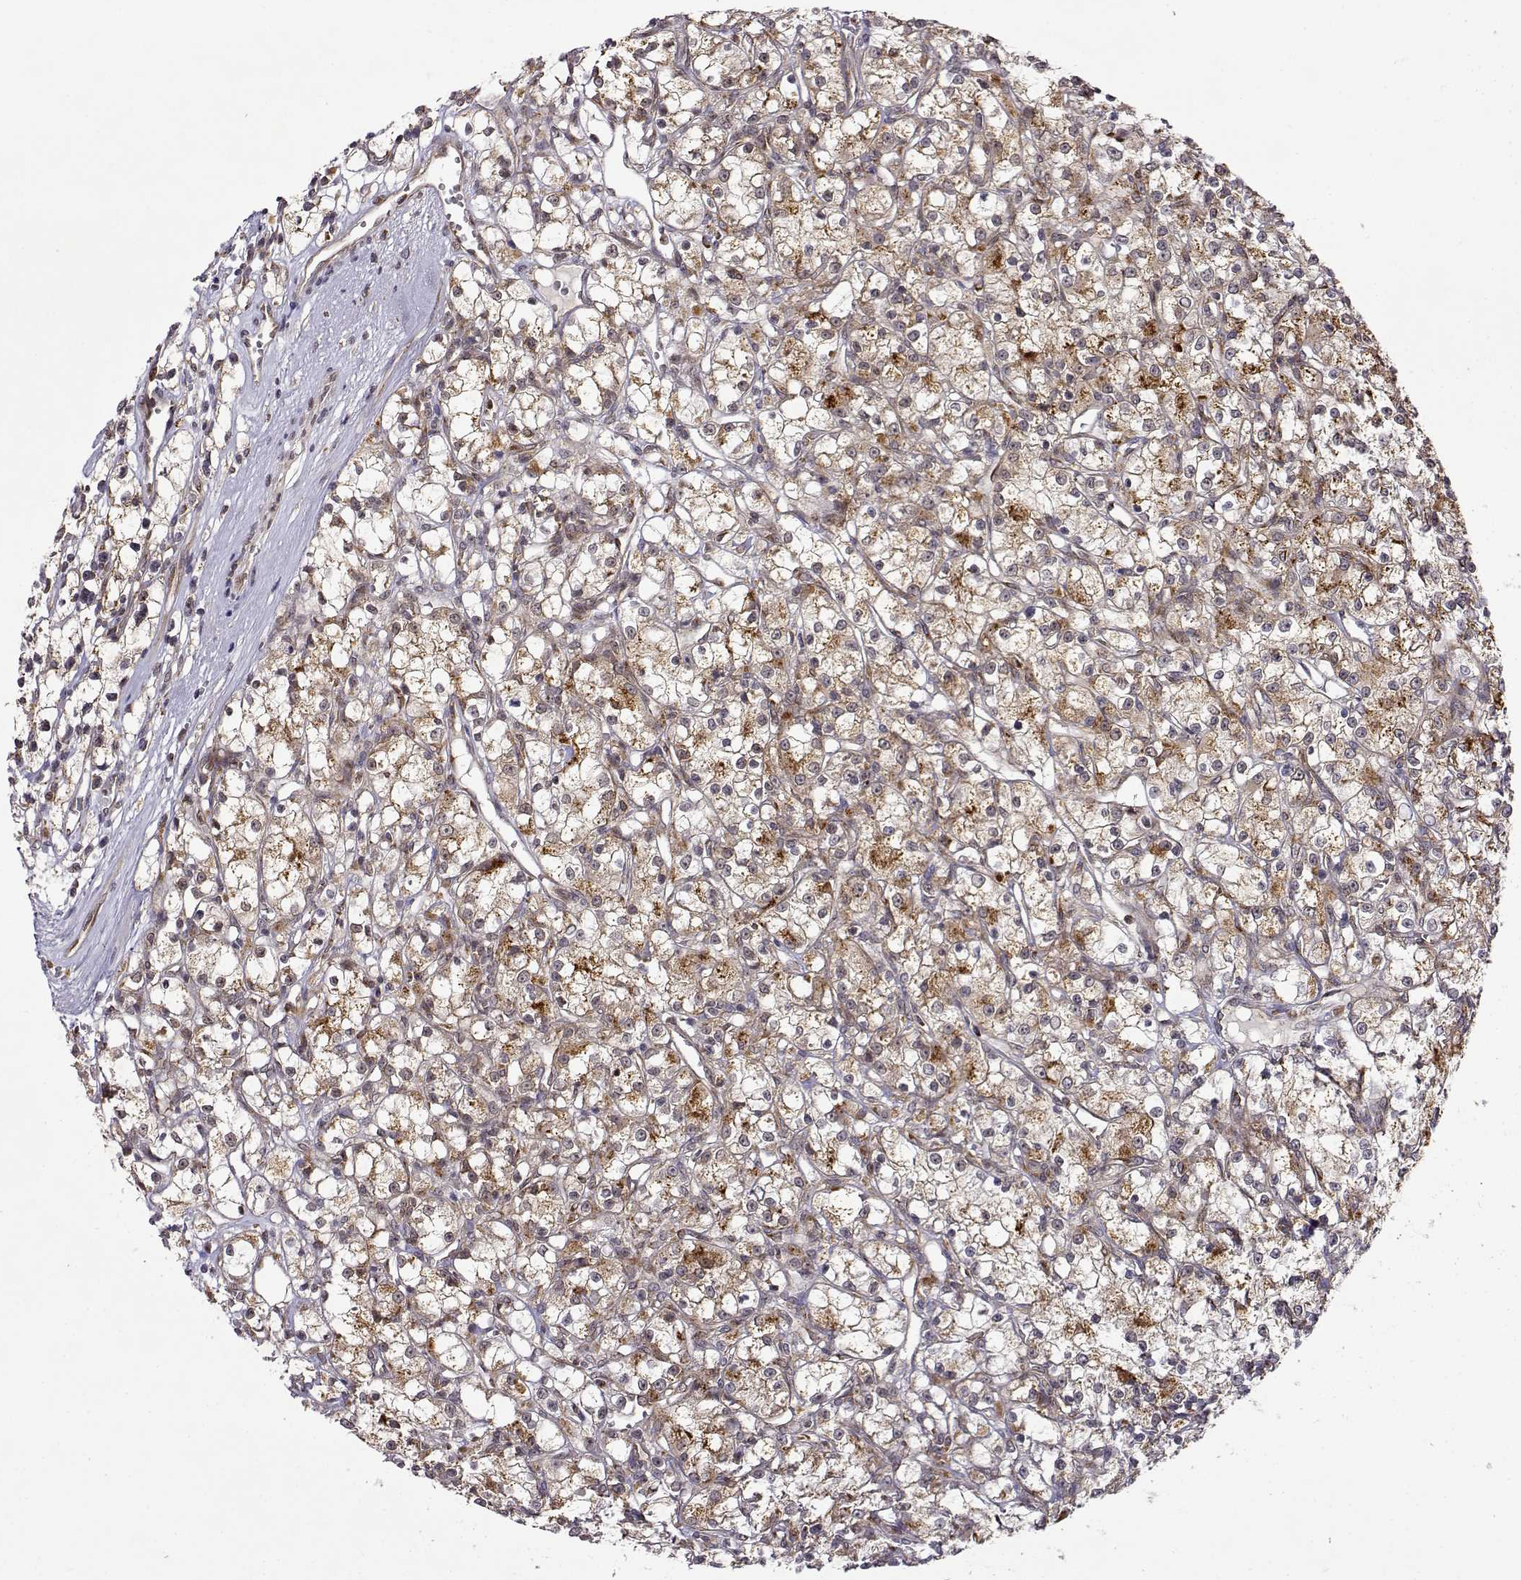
{"staining": {"intensity": "strong", "quantity": "25%-75%", "location": "cytoplasmic/membranous"}, "tissue": "renal cancer", "cell_type": "Tumor cells", "image_type": "cancer", "snomed": [{"axis": "morphology", "description": "Adenocarcinoma, NOS"}, {"axis": "topography", "description": "Kidney"}], "caption": "Immunohistochemical staining of adenocarcinoma (renal) shows high levels of strong cytoplasmic/membranous staining in approximately 25%-75% of tumor cells.", "gene": "RNF13", "patient": {"sex": "female", "age": 59}}